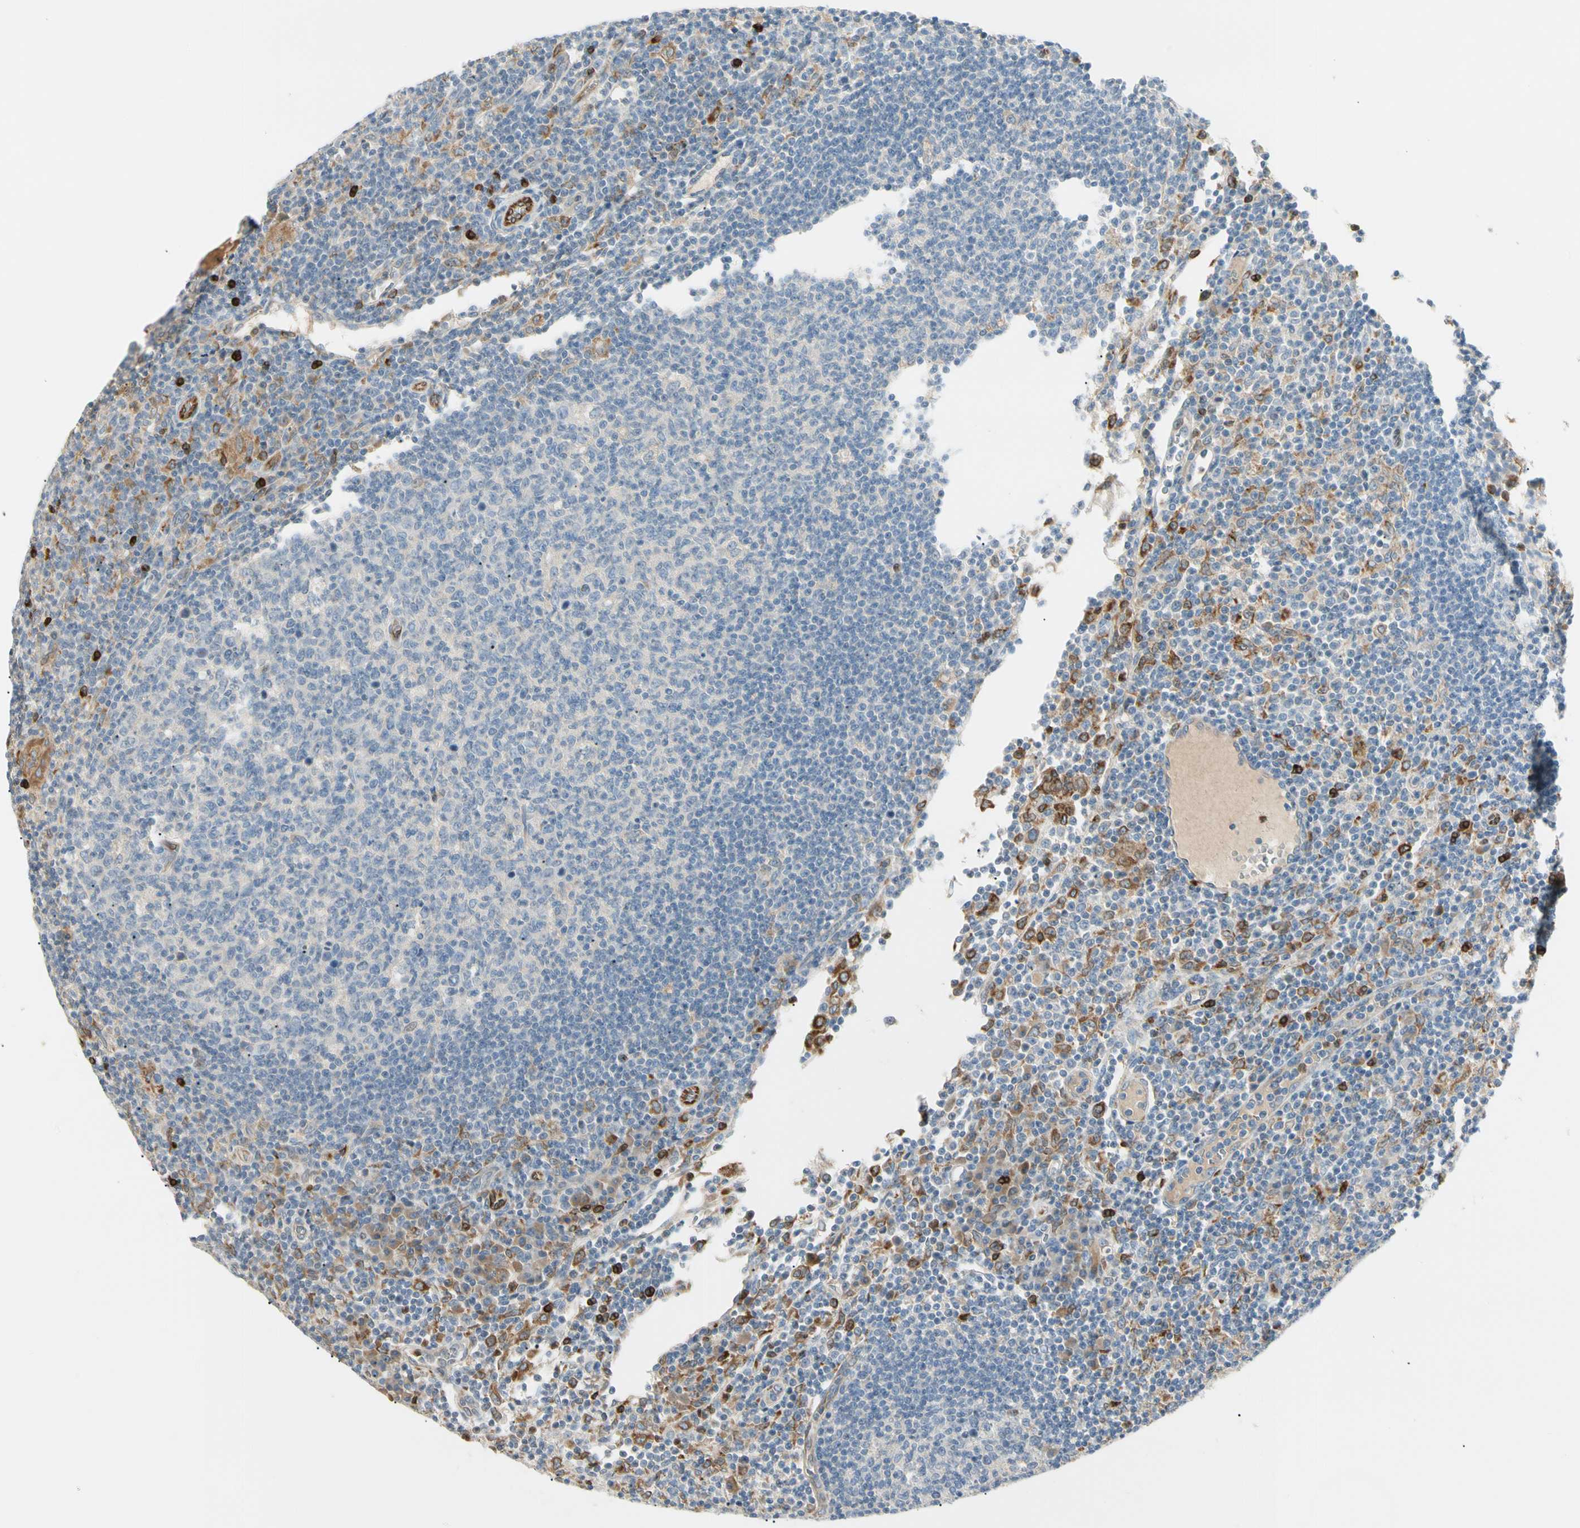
{"staining": {"intensity": "negative", "quantity": "none", "location": "none"}, "tissue": "lymph node", "cell_type": "Germinal center cells", "image_type": "normal", "snomed": [{"axis": "morphology", "description": "Normal tissue, NOS"}, {"axis": "morphology", "description": "Inflammation, NOS"}, {"axis": "topography", "description": "Lymph node"}], "caption": "IHC micrograph of benign lymph node: lymph node stained with DAB reveals no significant protein positivity in germinal center cells.", "gene": "LPCAT2", "patient": {"sex": "male", "age": 55}}